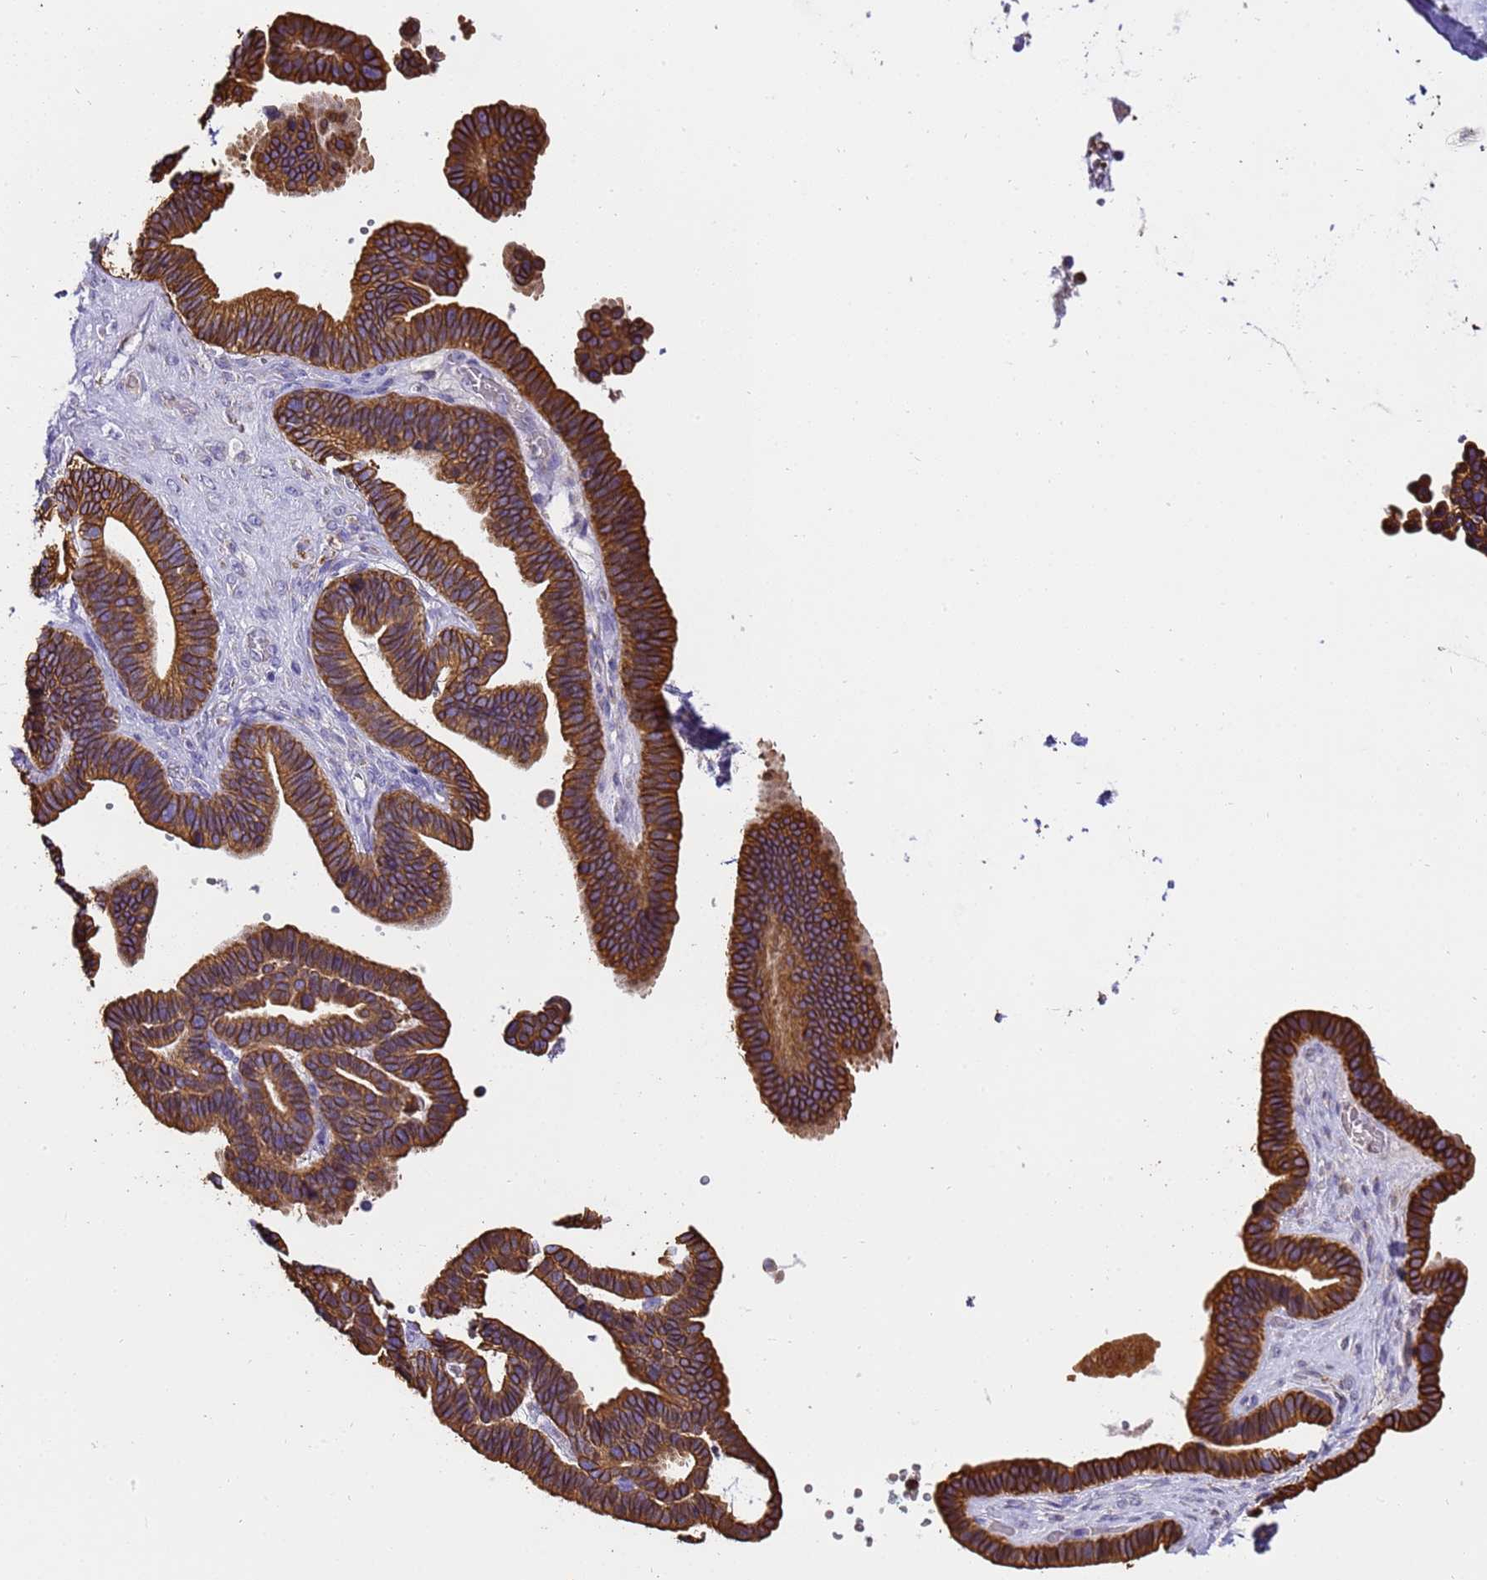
{"staining": {"intensity": "strong", "quantity": ">75%", "location": "cytoplasmic/membranous"}, "tissue": "ovarian cancer", "cell_type": "Tumor cells", "image_type": "cancer", "snomed": [{"axis": "morphology", "description": "Cystadenocarcinoma, serous, NOS"}, {"axis": "topography", "description": "Ovary"}], "caption": "Human ovarian serous cystadenocarcinoma stained with a brown dye demonstrates strong cytoplasmic/membranous positive expression in about >75% of tumor cells.", "gene": "PIEZO2", "patient": {"sex": "female", "age": 56}}